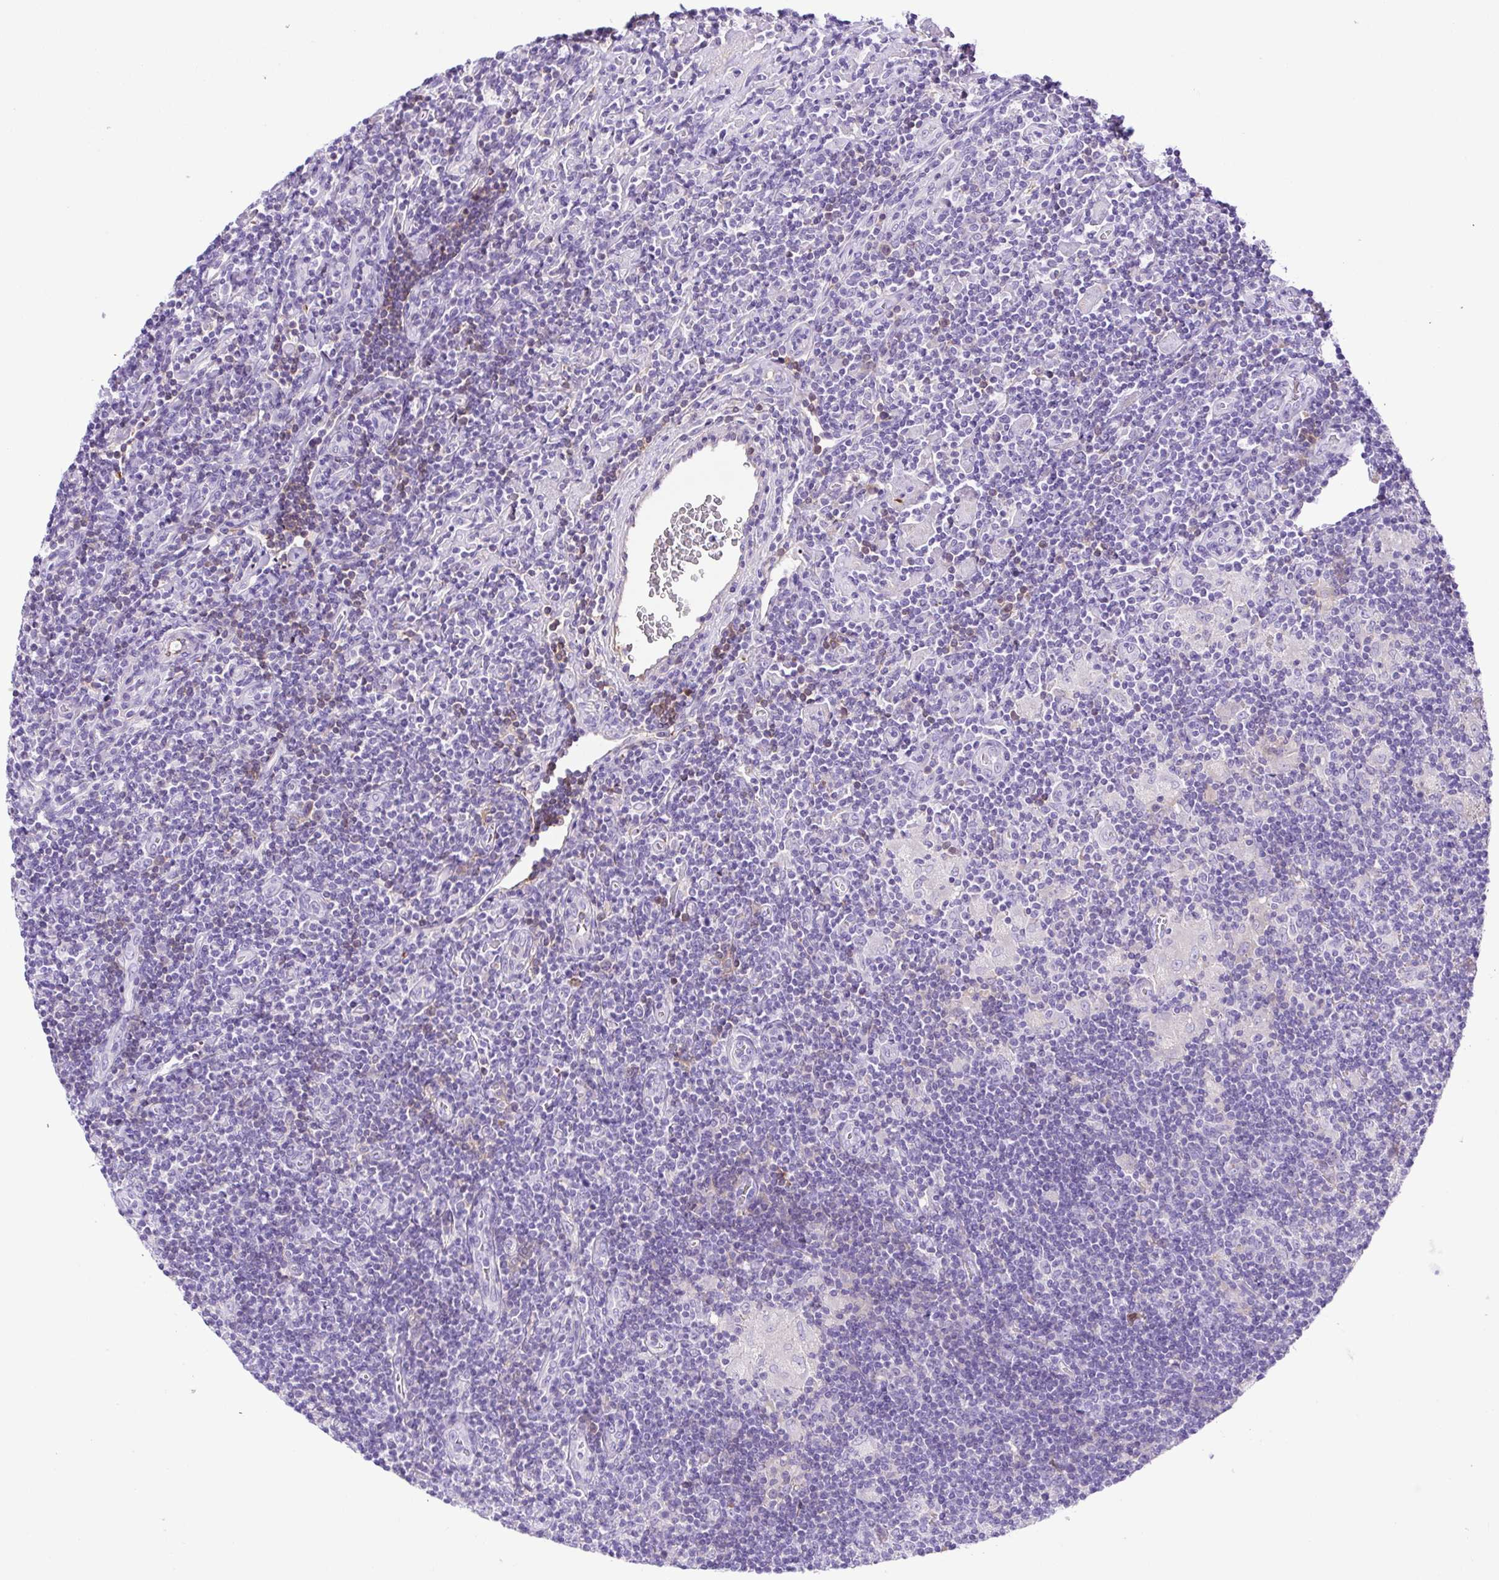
{"staining": {"intensity": "negative", "quantity": "none", "location": "none"}, "tissue": "lymphoma", "cell_type": "Tumor cells", "image_type": "cancer", "snomed": [{"axis": "morphology", "description": "Hodgkin's disease, NOS"}, {"axis": "topography", "description": "Lymph node"}], "caption": "IHC photomicrograph of human lymphoma stained for a protein (brown), which demonstrates no positivity in tumor cells.", "gene": "IGFL1", "patient": {"sex": "male", "age": 40}}